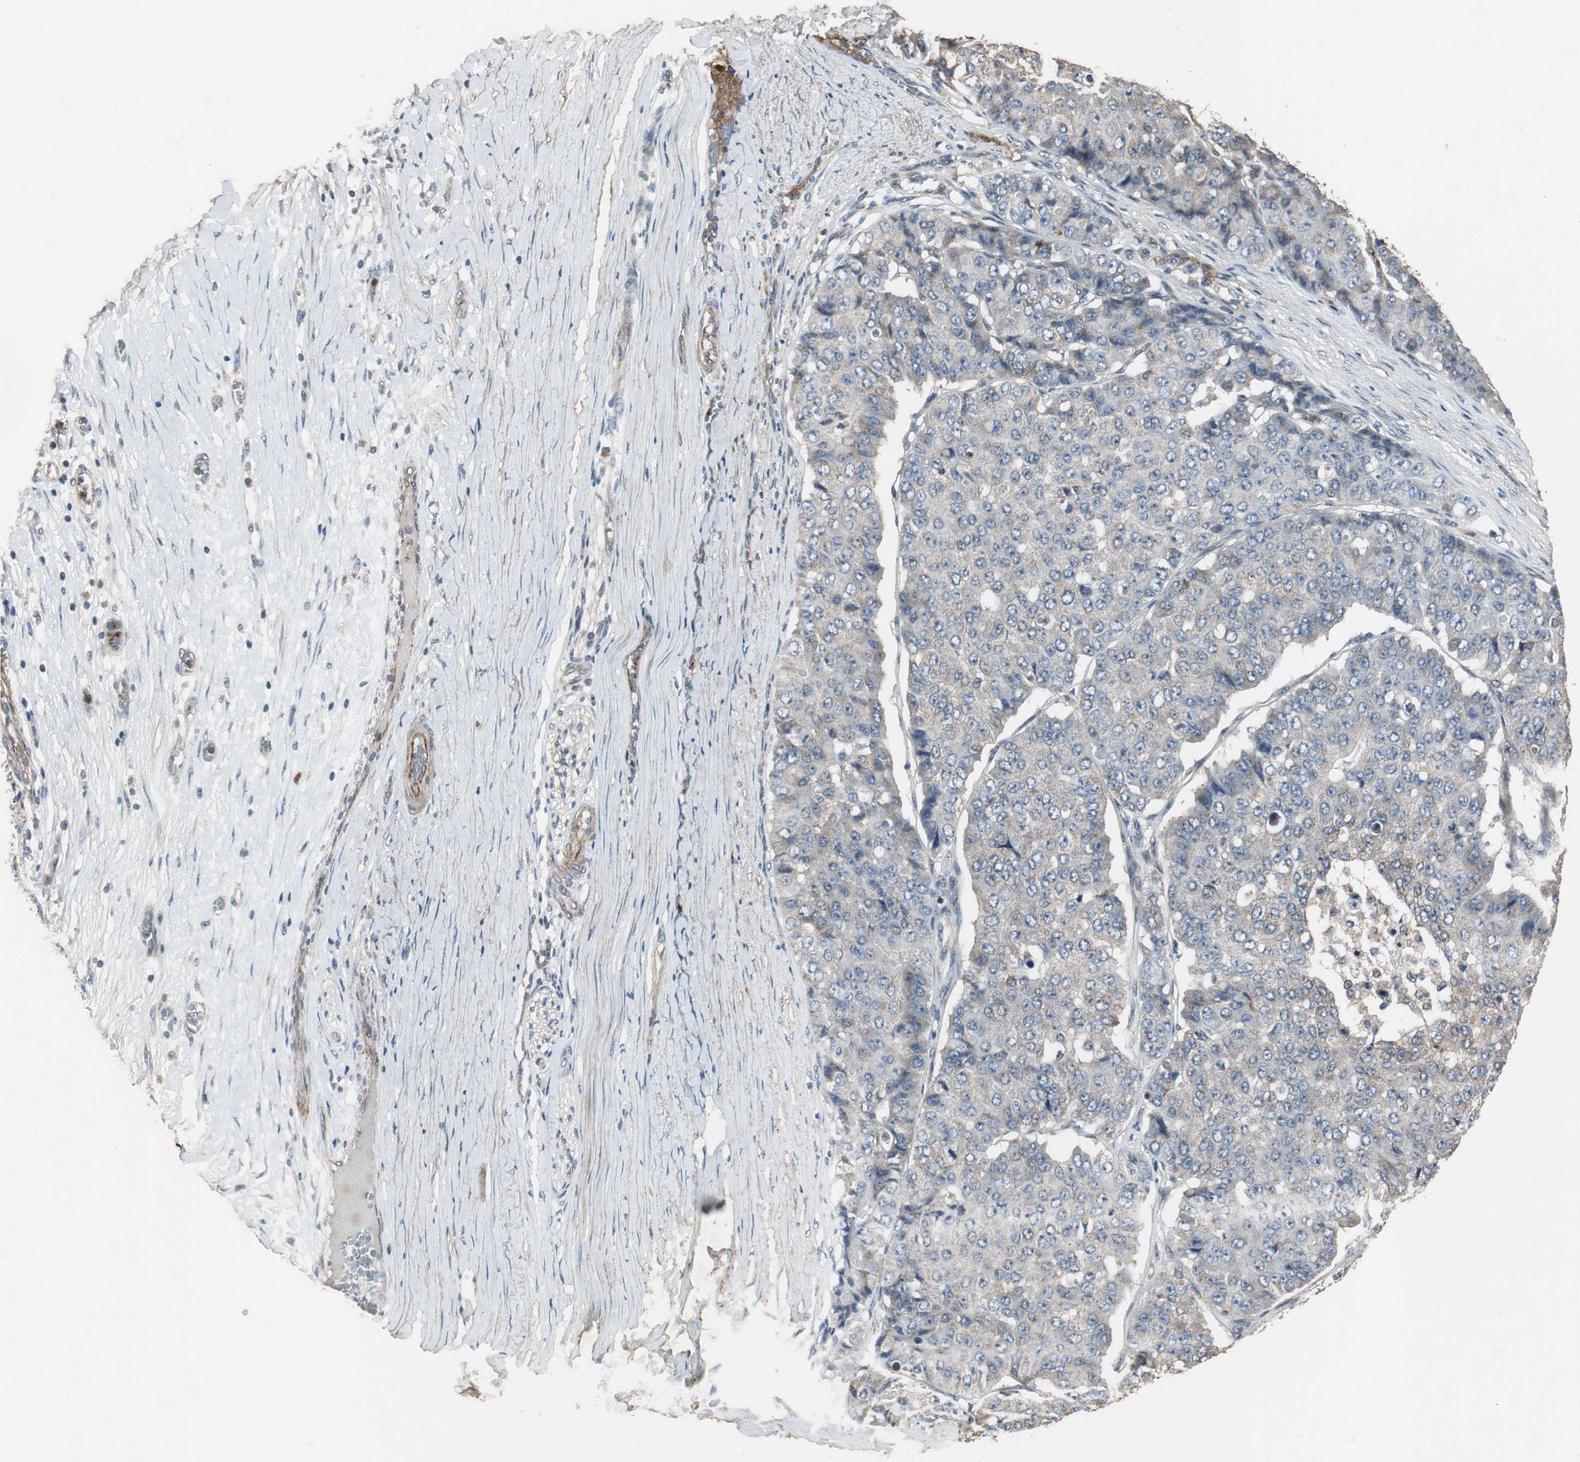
{"staining": {"intensity": "weak", "quantity": "25%-75%", "location": "cytoplasmic/membranous"}, "tissue": "pancreatic cancer", "cell_type": "Tumor cells", "image_type": "cancer", "snomed": [{"axis": "morphology", "description": "Adenocarcinoma, NOS"}, {"axis": "topography", "description": "Pancreas"}], "caption": "The photomicrograph exhibits staining of pancreatic adenocarcinoma, revealing weak cytoplasmic/membranous protein positivity (brown color) within tumor cells. (Stains: DAB (3,3'-diaminobenzidine) in brown, nuclei in blue, Microscopy: brightfield microscopy at high magnification).", "gene": "JTB", "patient": {"sex": "male", "age": 50}}